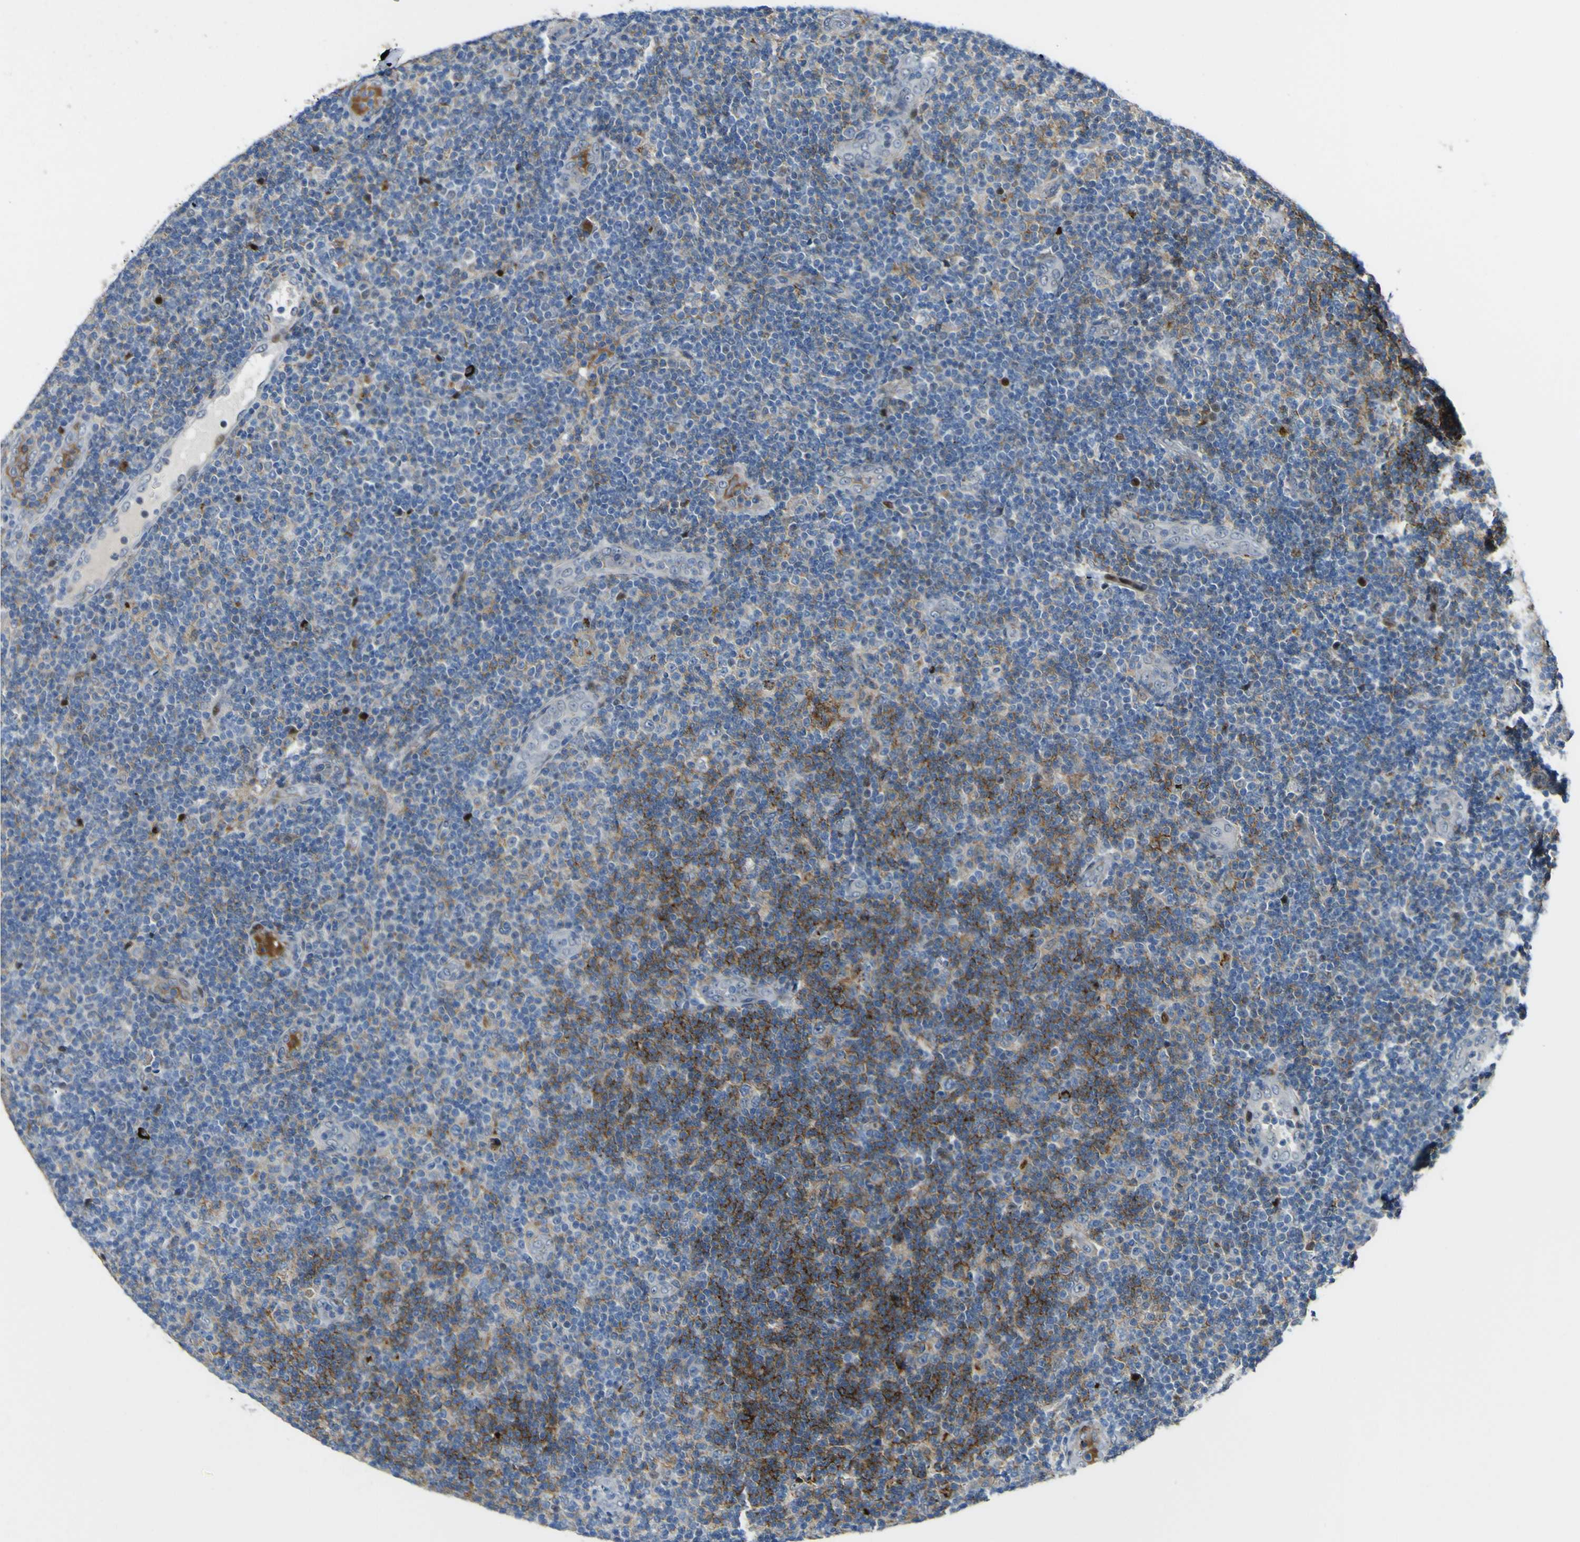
{"staining": {"intensity": "negative", "quantity": "none", "location": "none"}, "tissue": "lymphoma", "cell_type": "Tumor cells", "image_type": "cancer", "snomed": [{"axis": "morphology", "description": "Malignant lymphoma, non-Hodgkin's type, Low grade"}, {"axis": "topography", "description": "Lymph node"}], "caption": "An IHC image of lymphoma is shown. There is no staining in tumor cells of lymphoma. The staining is performed using DAB (3,3'-diaminobenzidine) brown chromogen with nuclei counter-stained in using hematoxylin.", "gene": "LBHD1", "patient": {"sex": "male", "age": 83}}